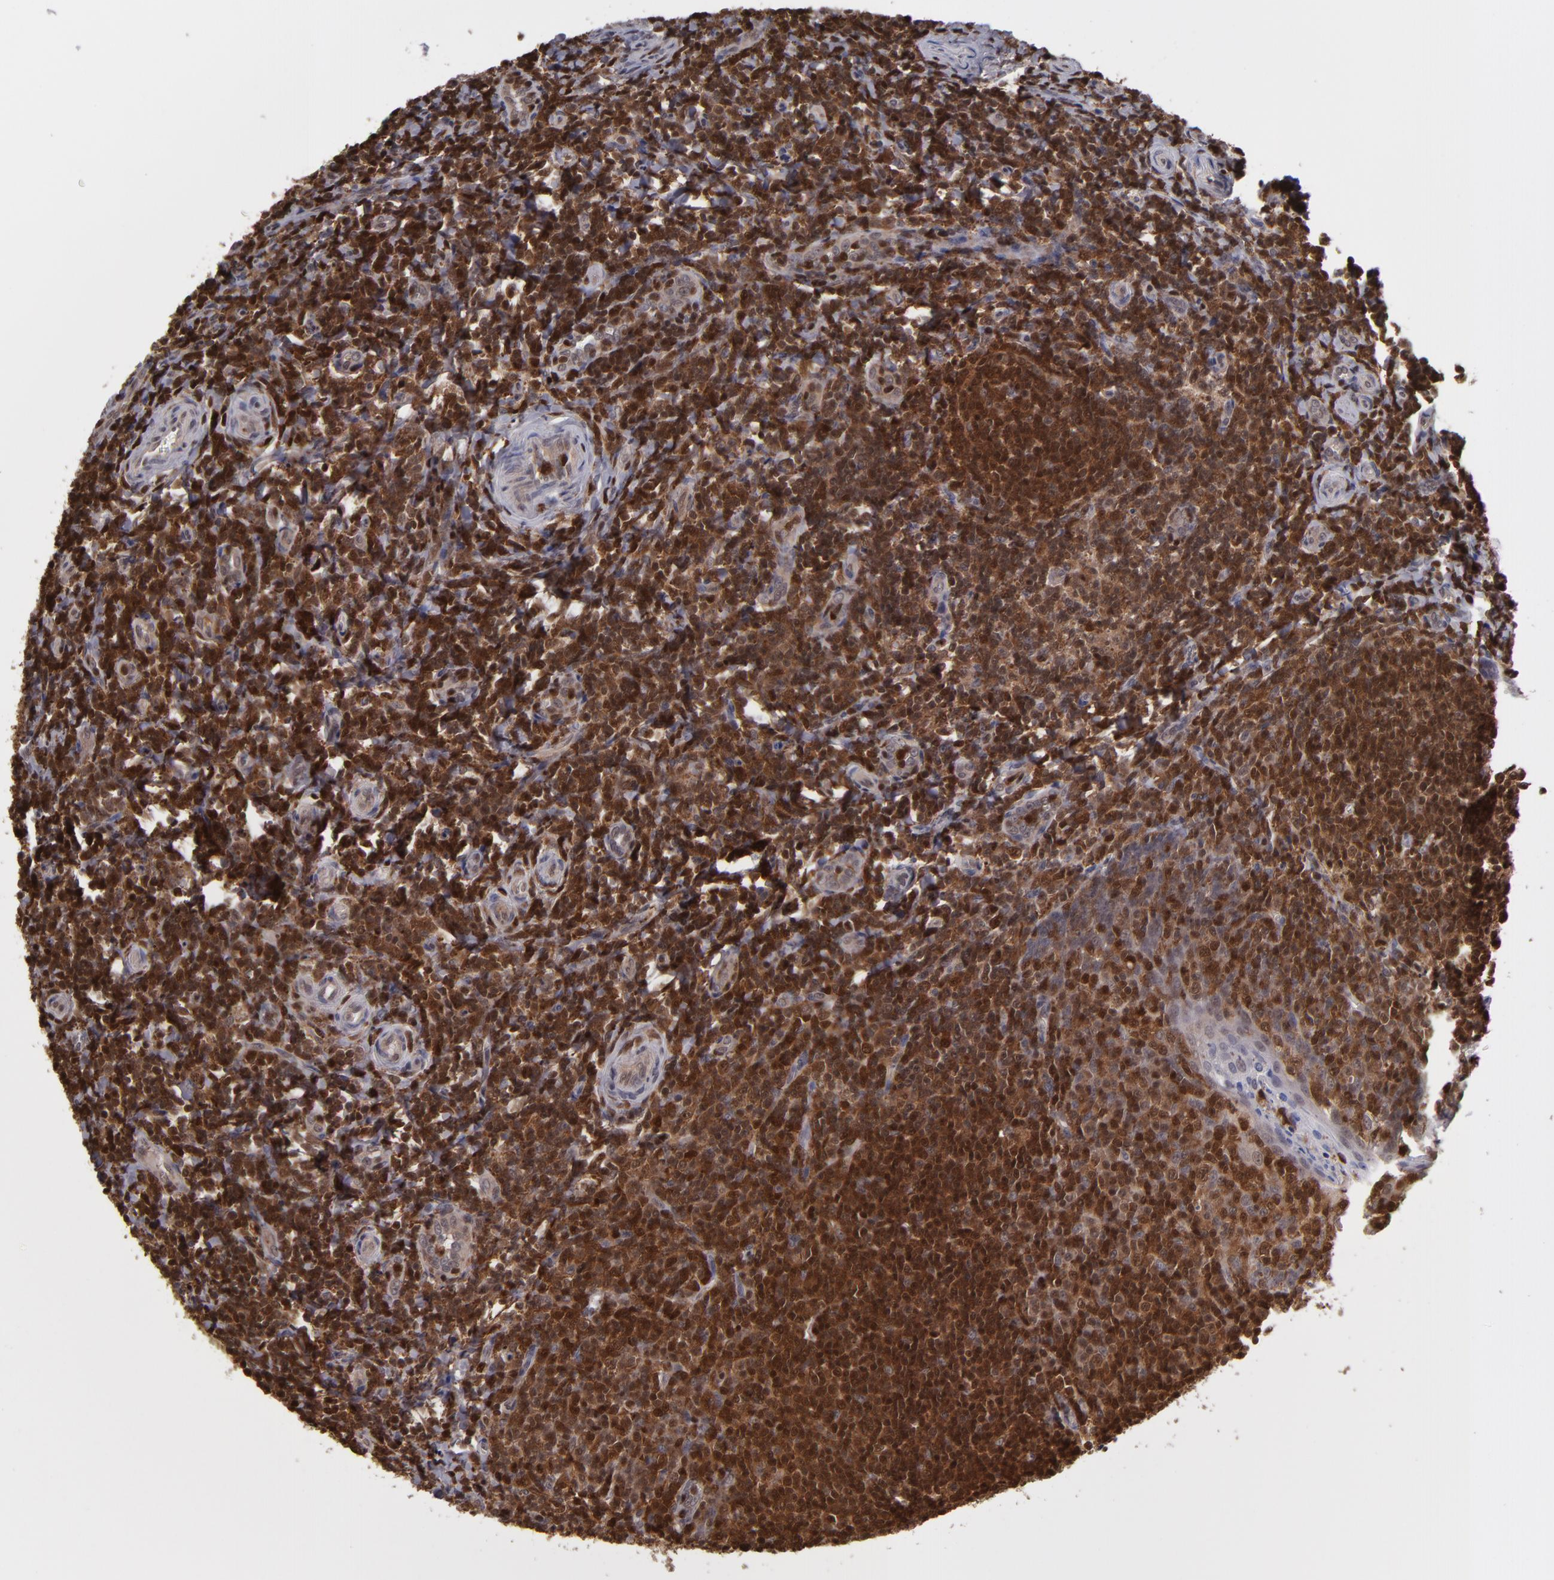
{"staining": {"intensity": "strong", "quantity": ">75%", "location": "cytoplasmic/membranous,nuclear"}, "tissue": "tonsil", "cell_type": "Germinal center cells", "image_type": "normal", "snomed": [{"axis": "morphology", "description": "Normal tissue, NOS"}, {"axis": "topography", "description": "Tonsil"}], "caption": "Approximately >75% of germinal center cells in unremarkable human tonsil exhibit strong cytoplasmic/membranous,nuclear protein positivity as visualized by brown immunohistochemical staining.", "gene": "GRB2", "patient": {"sex": "male", "age": 20}}